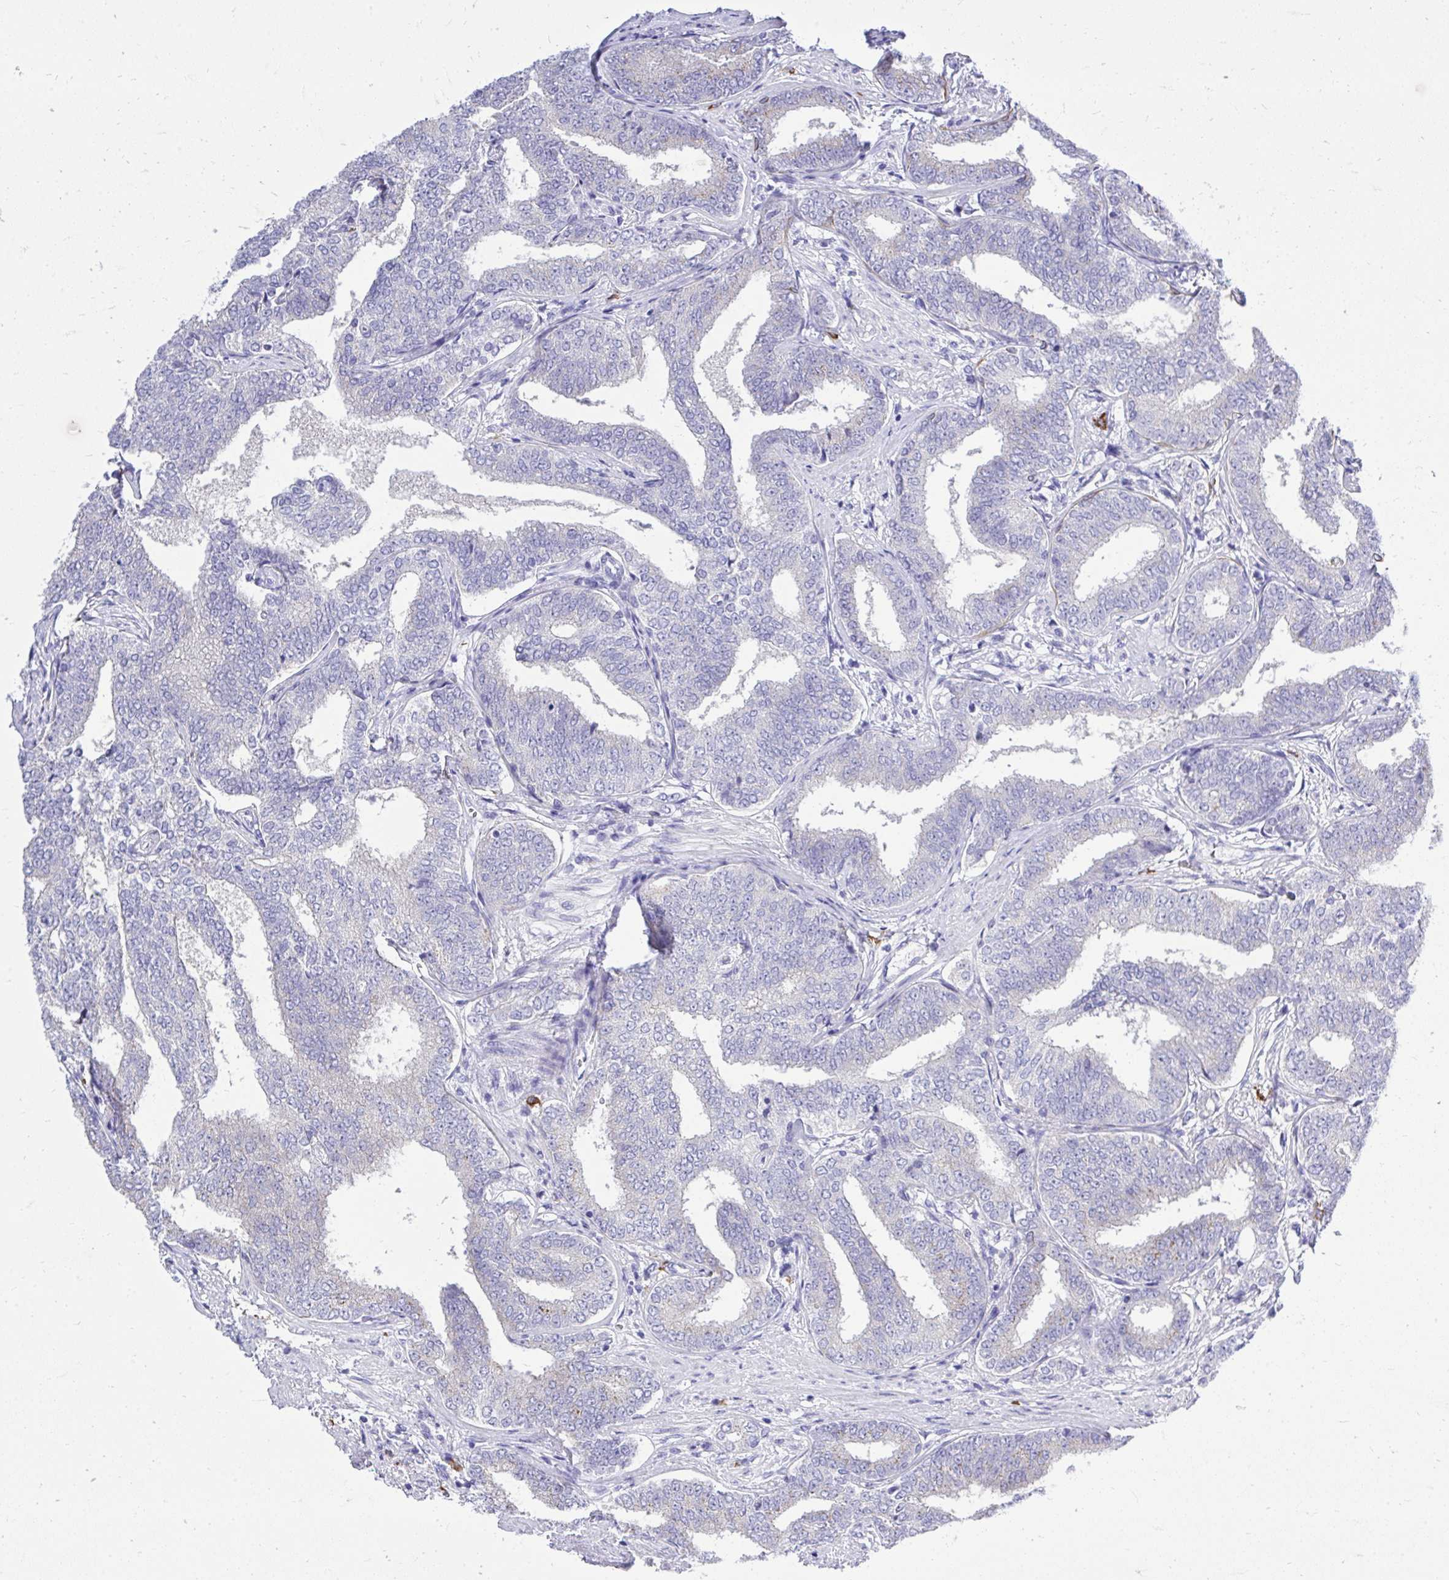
{"staining": {"intensity": "negative", "quantity": "none", "location": "none"}, "tissue": "prostate cancer", "cell_type": "Tumor cells", "image_type": "cancer", "snomed": [{"axis": "morphology", "description": "Adenocarcinoma, High grade"}, {"axis": "topography", "description": "Prostate"}], "caption": "Human prostate cancer (adenocarcinoma (high-grade)) stained for a protein using immunohistochemistry (IHC) shows no expression in tumor cells.", "gene": "PSD", "patient": {"sex": "male", "age": 72}}